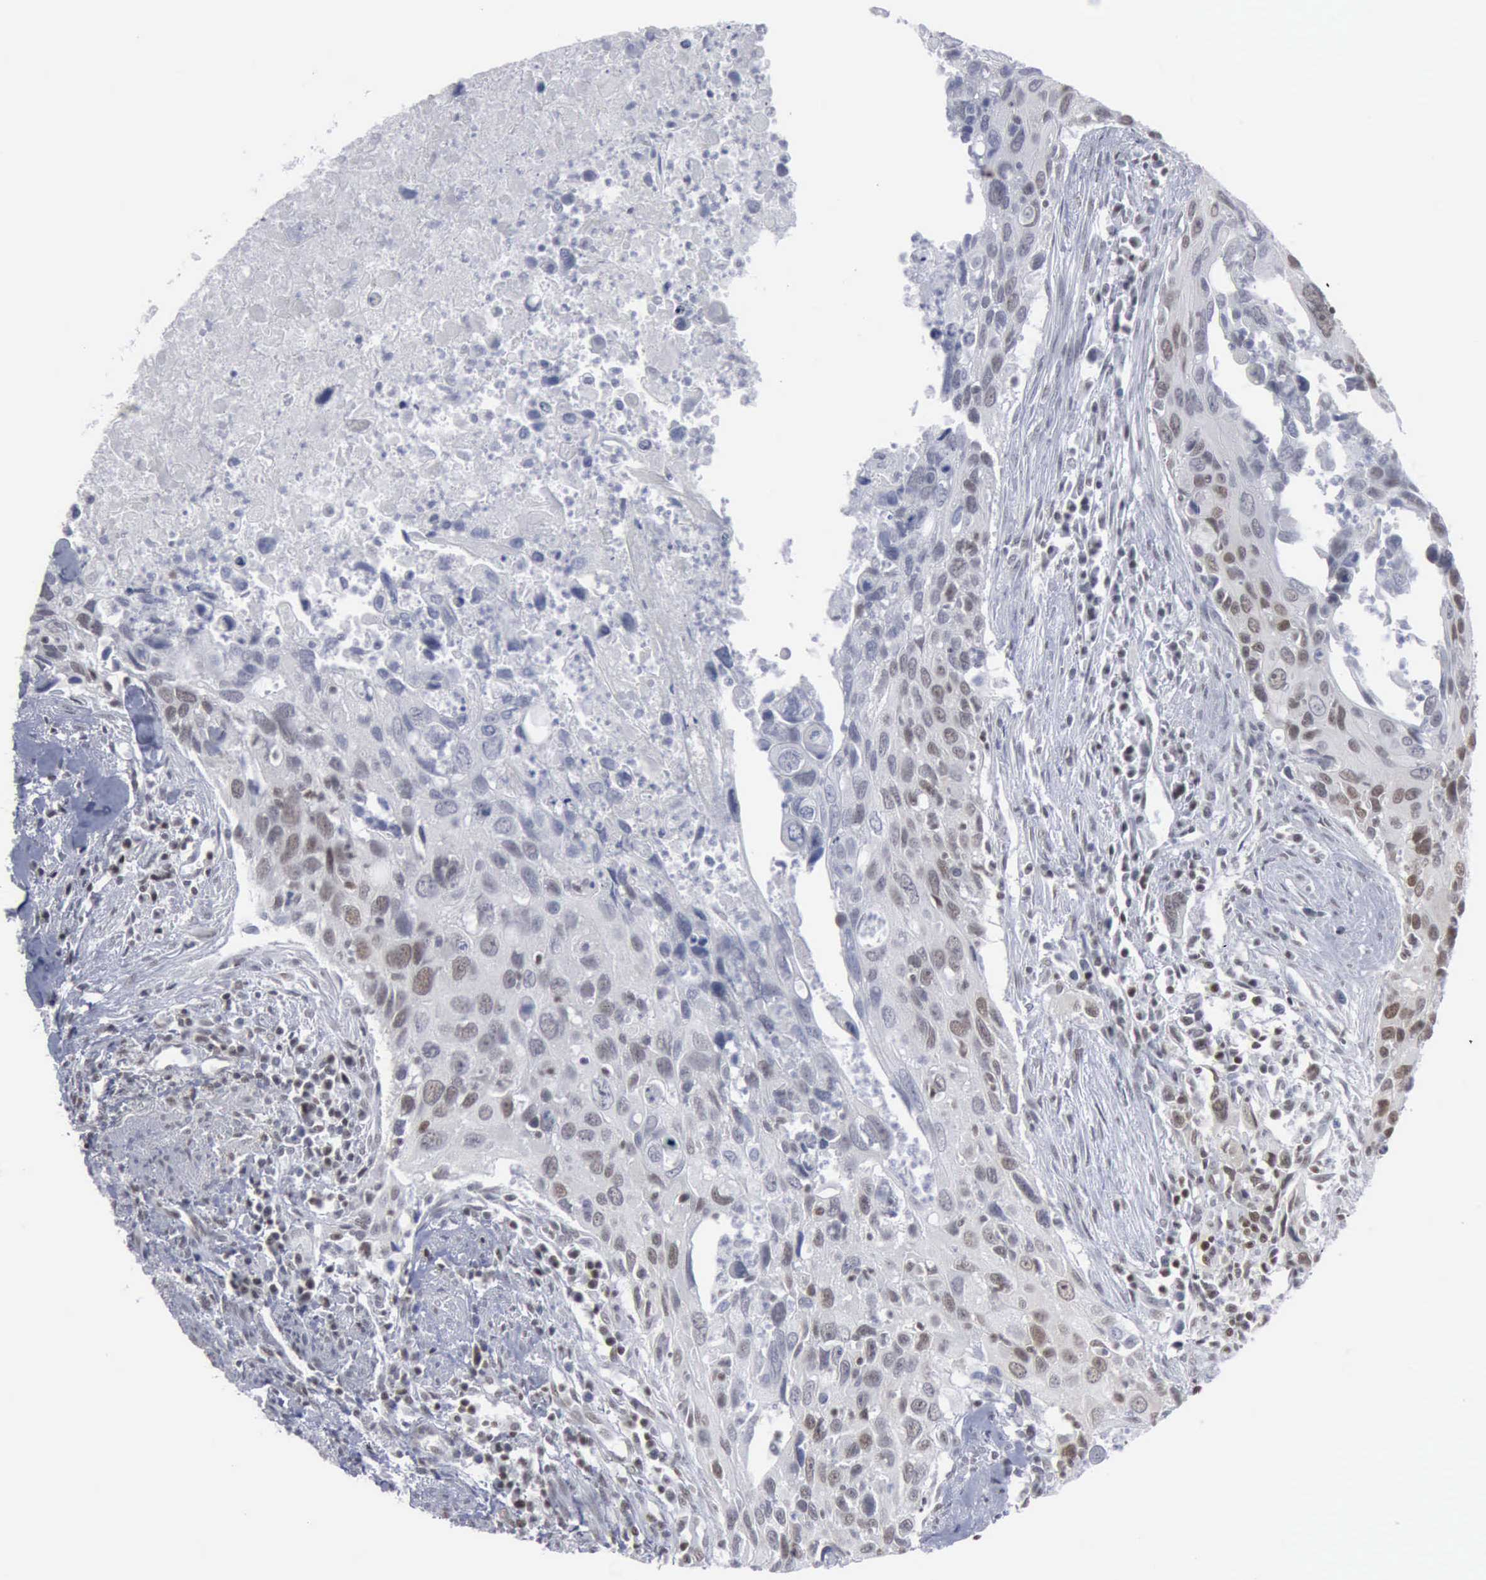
{"staining": {"intensity": "weak", "quantity": "25%-75%", "location": "nuclear"}, "tissue": "urothelial cancer", "cell_type": "Tumor cells", "image_type": "cancer", "snomed": [{"axis": "morphology", "description": "Urothelial carcinoma, High grade"}, {"axis": "topography", "description": "Urinary bladder"}], "caption": "A low amount of weak nuclear staining is identified in approximately 25%-75% of tumor cells in urothelial cancer tissue.", "gene": "XPA", "patient": {"sex": "male", "age": 71}}